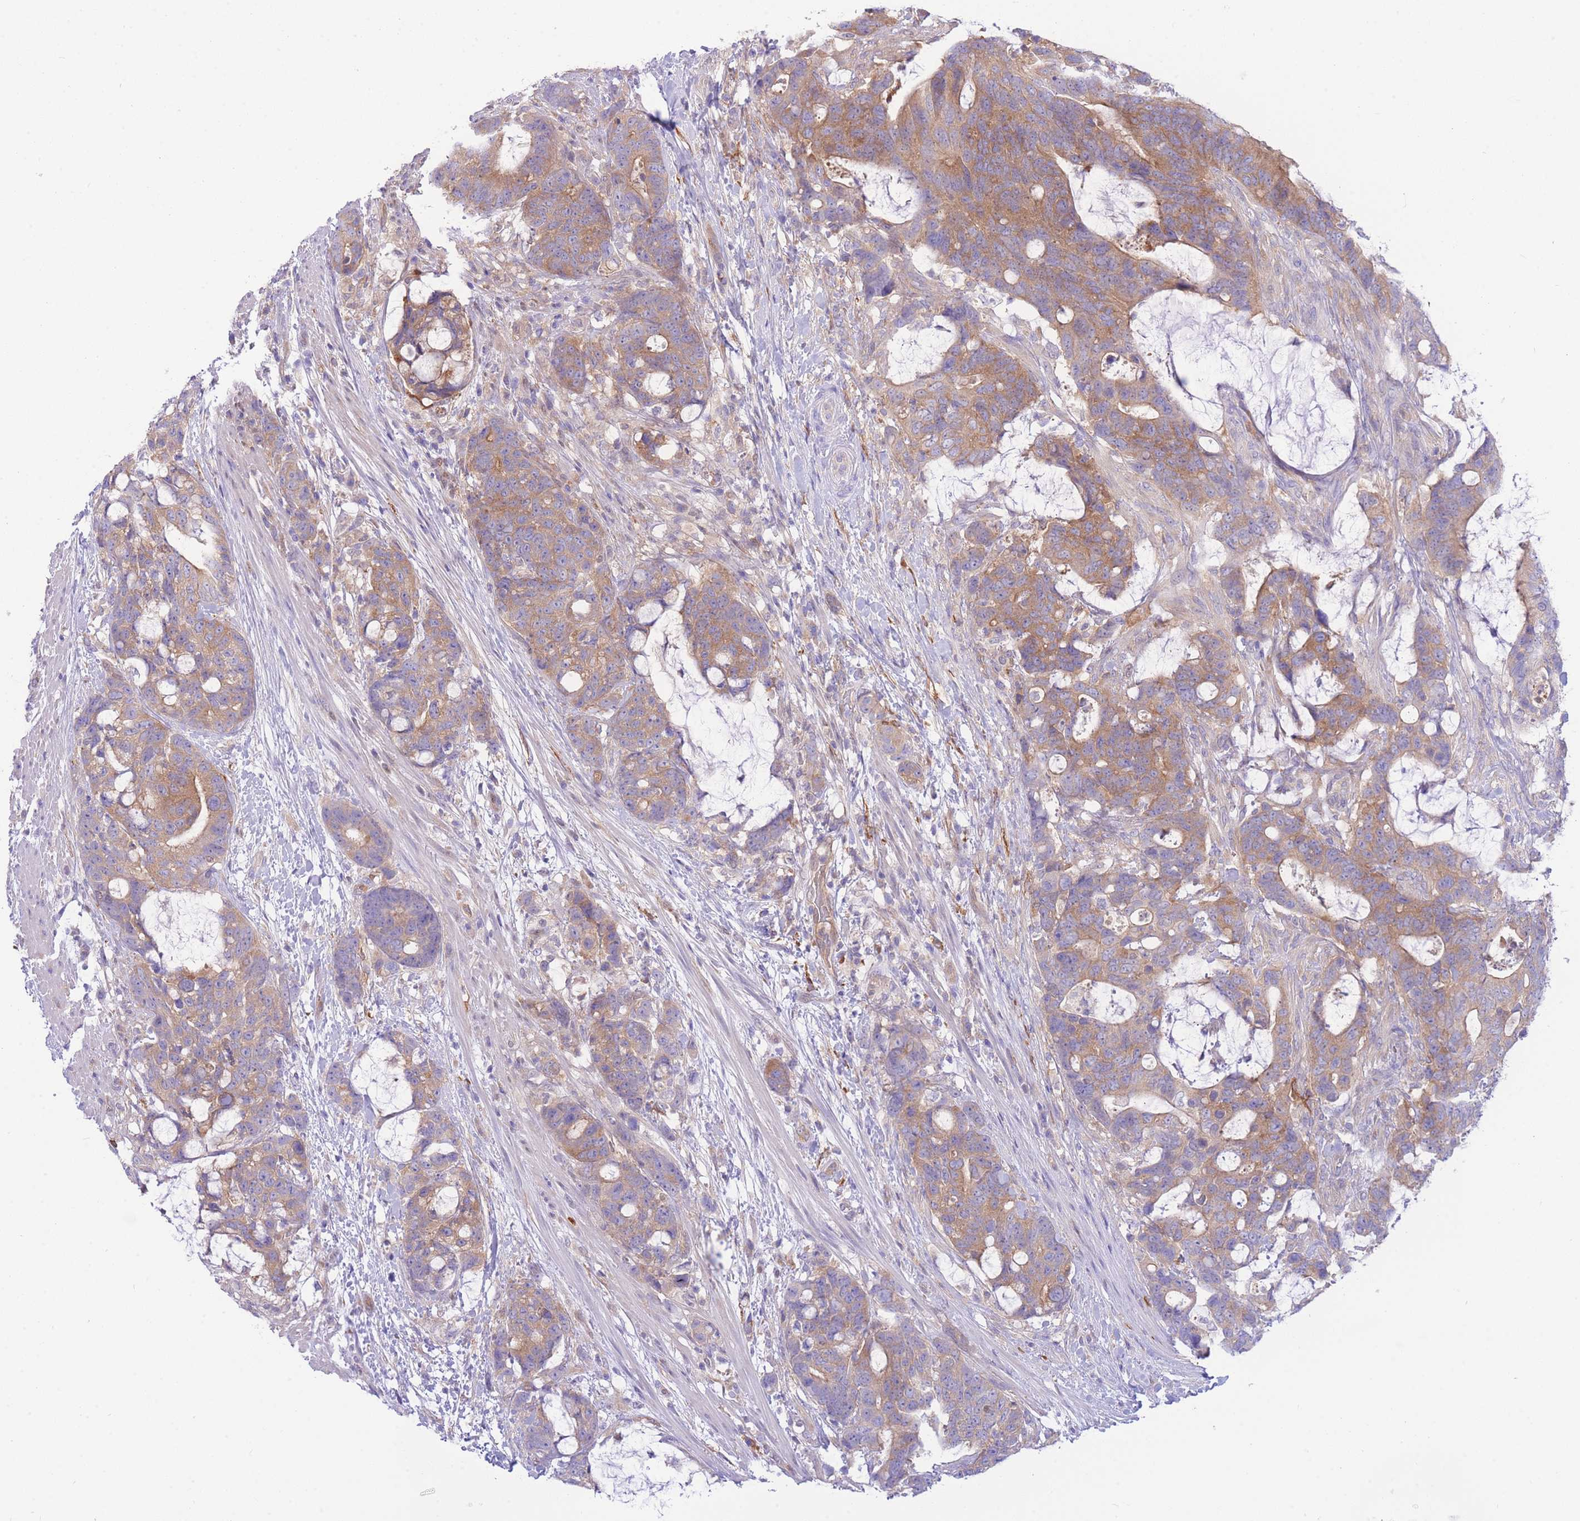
{"staining": {"intensity": "moderate", "quantity": ">75%", "location": "cytoplasmic/membranous"}, "tissue": "colorectal cancer", "cell_type": "Tumor cells", "image_type": "cancer", "snomed": [{"axis": "morphology", "description": "Adenocarcinoma, NOS"}, {"axis": "topography", "description": "Colon"}], "caption": "This photomicrograph reveals immunohistochemistry (IHC) staining of colorectal cancer, with medium moderate cytoplasmic/membranous expression in approximately >75% of tumor cells.", "gene": "NAMPT", "patient": {"sex": "female", "age": 82}}